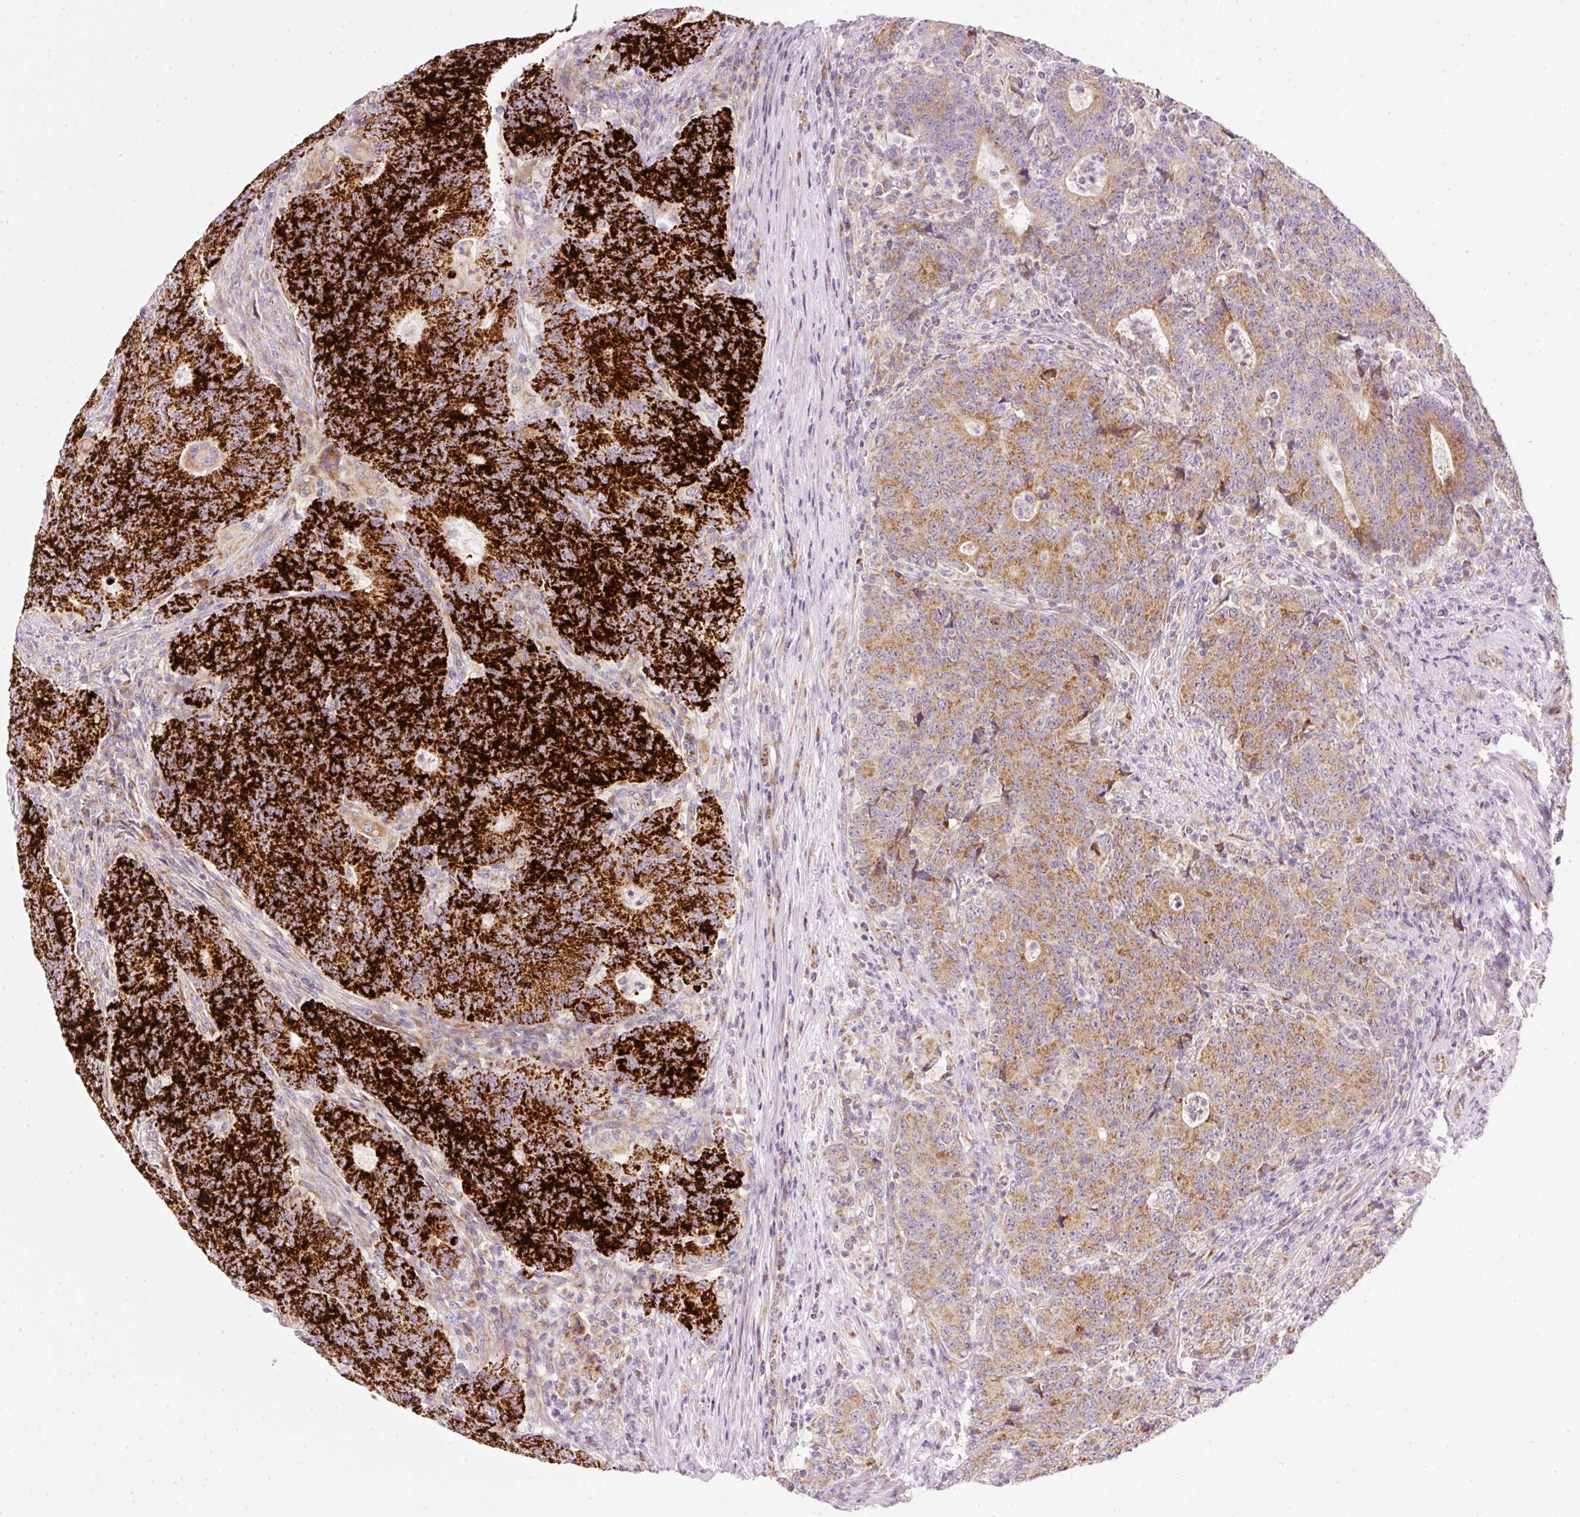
{"staining": {"intensity": "strong", "quantity": ">75%", "location": "cytoplasmic/membranous"}, "tissue": "colorectal cancer", "cell_type": "Tumor cells", "image_type": "cancer", "snomed": [{"axis": "morphology", "description": "Adenocarcinoma, NOS"}, {"axis": "topography", "description": "Colon"}], "caption": "A high-resolution micrograph shows immunohistochemistry staining of colorectal adenocarcinoma, which exhibits strong cytoplasmic/membranous expression in approximately >75% of tumor cells.", "gene": "NDUFA1", "patient": {"sex": "female", "age": 75}}